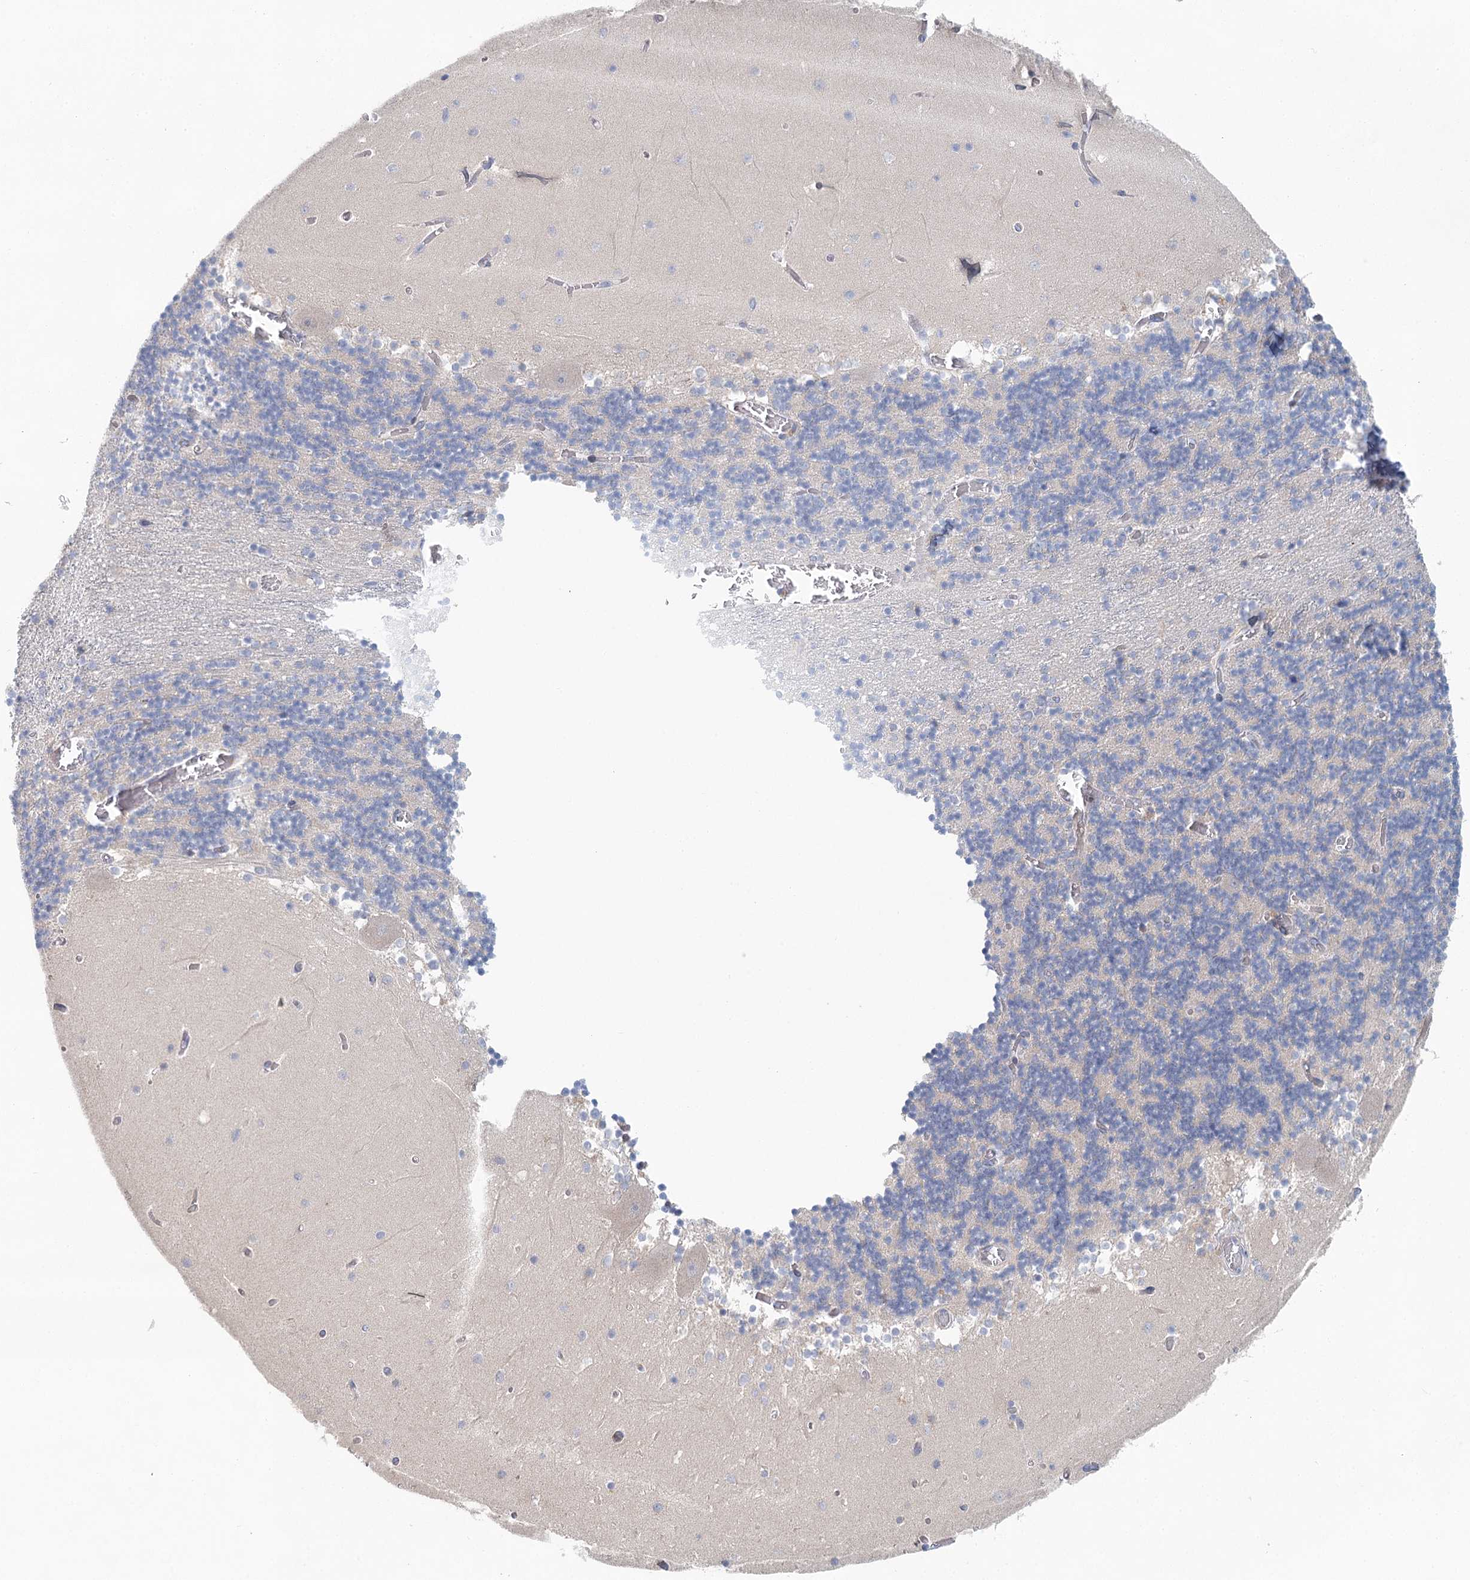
{"staining": {"intensity": "negative", "quantity": "none", "location": "none"}, "tissue": "cerebellum", "cell_type": "Cells in granular layer", "image_type": "normal", "snomed": [{"axis": "morphology", "description": "Normal tissue, NOS"}, {"axis": "topography", "description": "Cerebellum"}], "caption": "Immunohistochemistry (IHC) photomicrograph of normal cerebellum stained for a protein (brown), which displays no expression in cells in granular layer.", "gene": "BLTP1", "patient": {"sex": "female", "age": 28}}